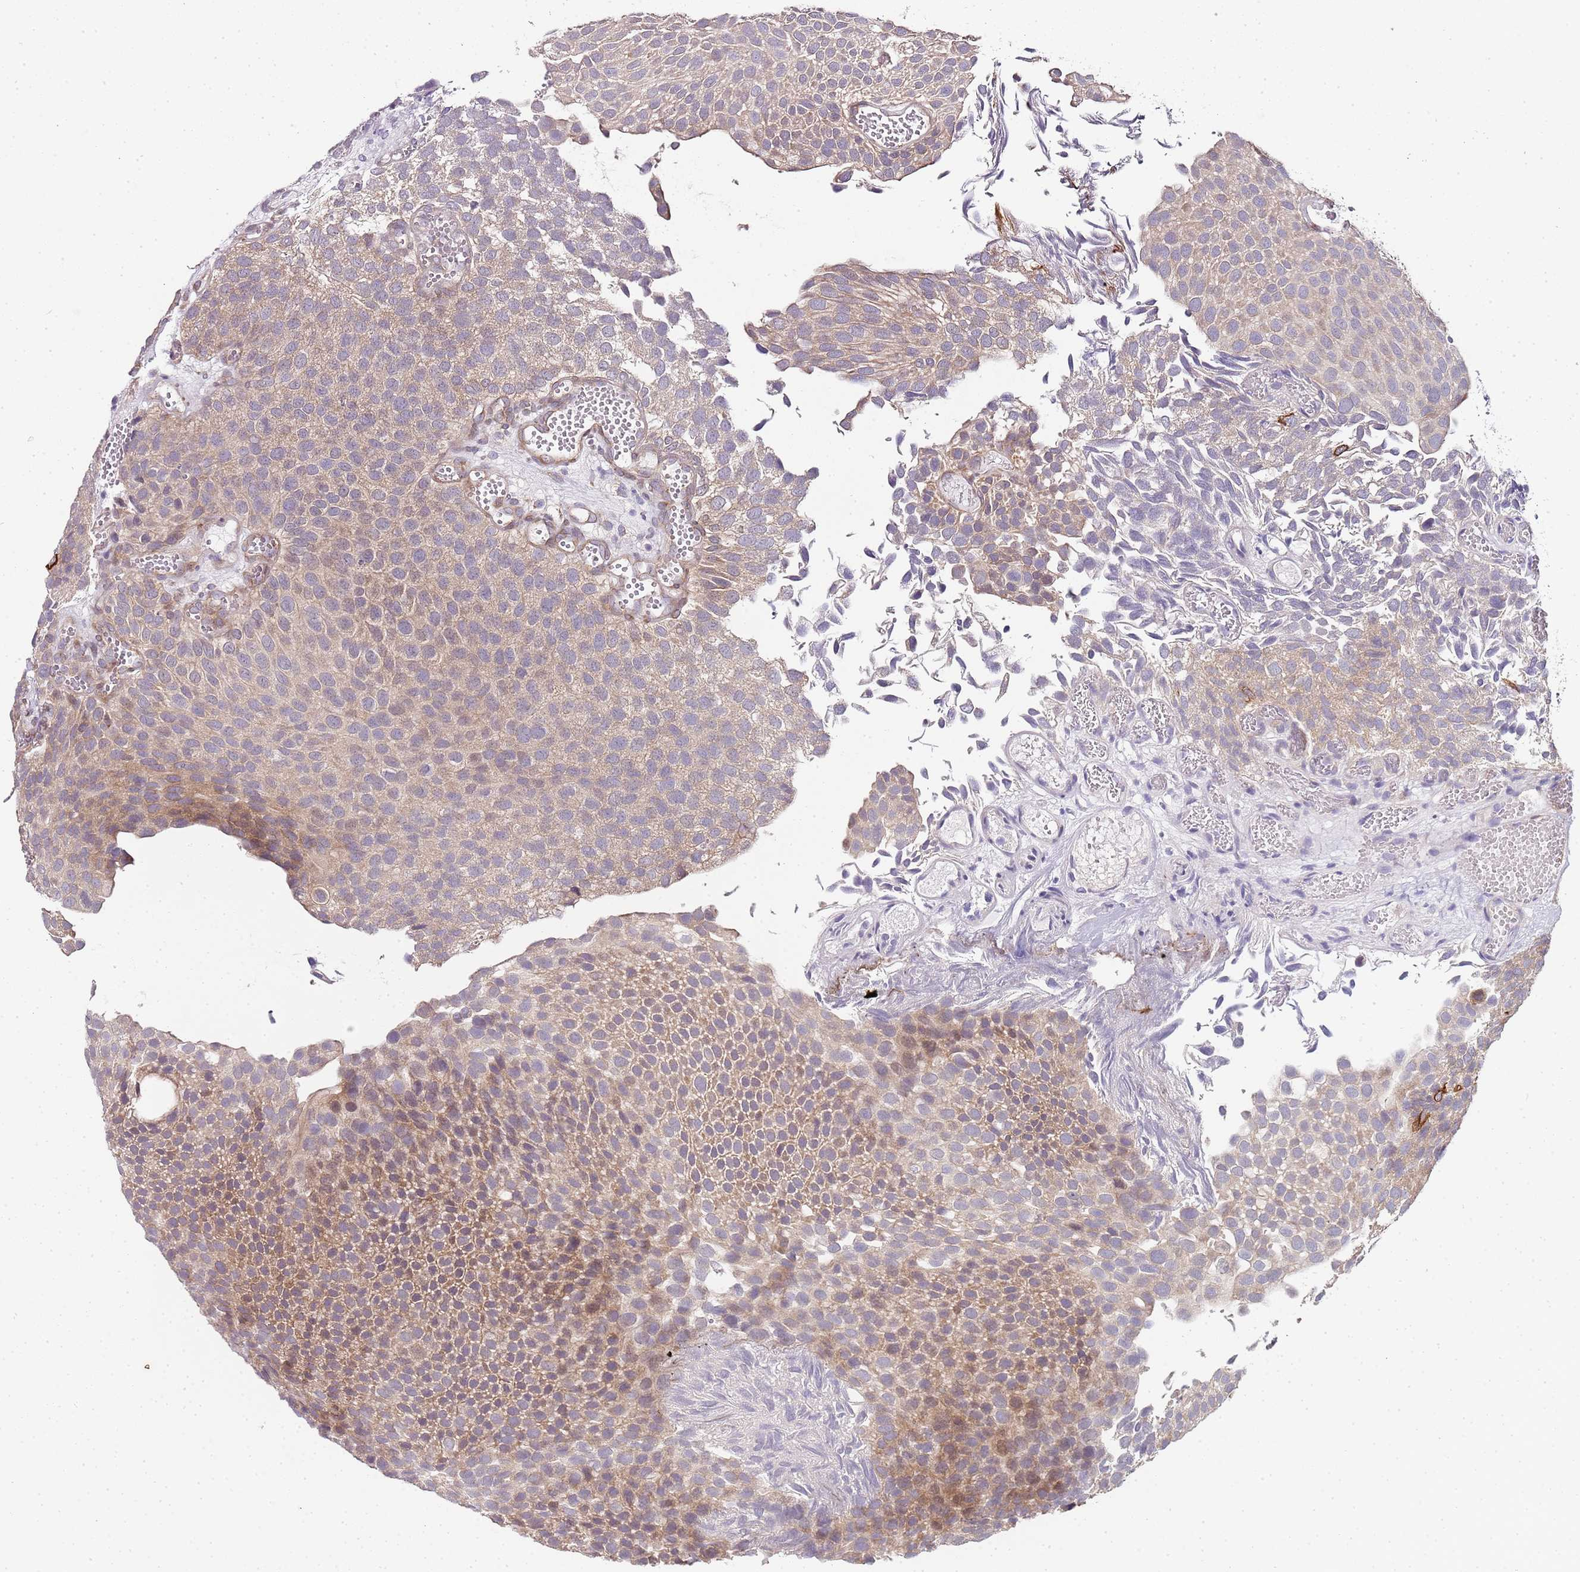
{"staining": {"intensity": "moderate", "quantity": "<25%", "location": "cytoplasmic/membranous"}, "tissue": "urothelial cancer", "cell_type": "Tumor cells", "image_type": "cancer", "snomed": [{"axis": "morphology", "description": "Urothelial carcinoma, Low grade"}, {"axis": "topography", "description": "Urinary bladder"}], "caption": "Urothelial cancer stained with DAB IHC displays low levels of moderate cytoplasmic/membranous expression in about <25% of tumor cells.", "gene": "TBC1D9", "patient": {"sex": "male", "age": 89}}